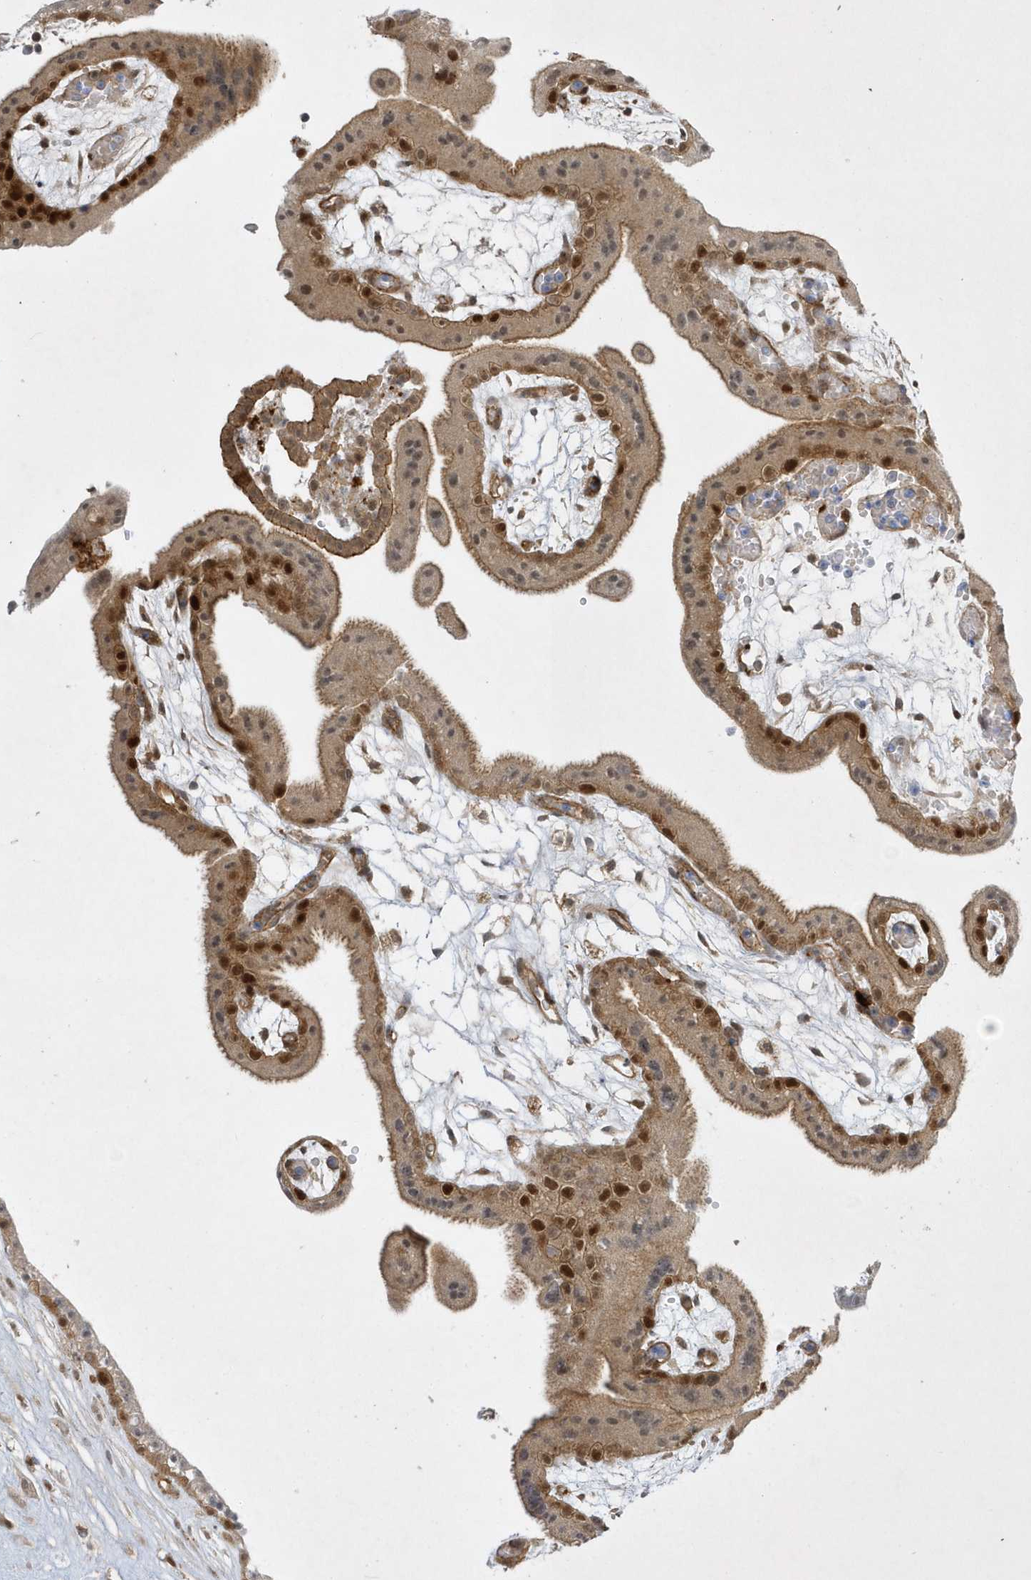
{"staining": {"intensity": "moderate", "quantity": ">75%", "location": "cytoplasmic/membranous,nuclear"}, "tissue": "placenta", "cell_type": "Decidual cells", "image_type": "normal", "snomed": [{"axis": "morphology", "description": "Normal tissue, NOS"}, {"axis": "topography", "description": "Placenta"}], "caption": "Immunohistochemical staining of normal human placenta displays medium levels of moderate cytoplasmic/membranous,nuclear positivity in about >75% of decidual cells.", "gene": "NAF1", "patient": {"sex": "female", "age": 18}}